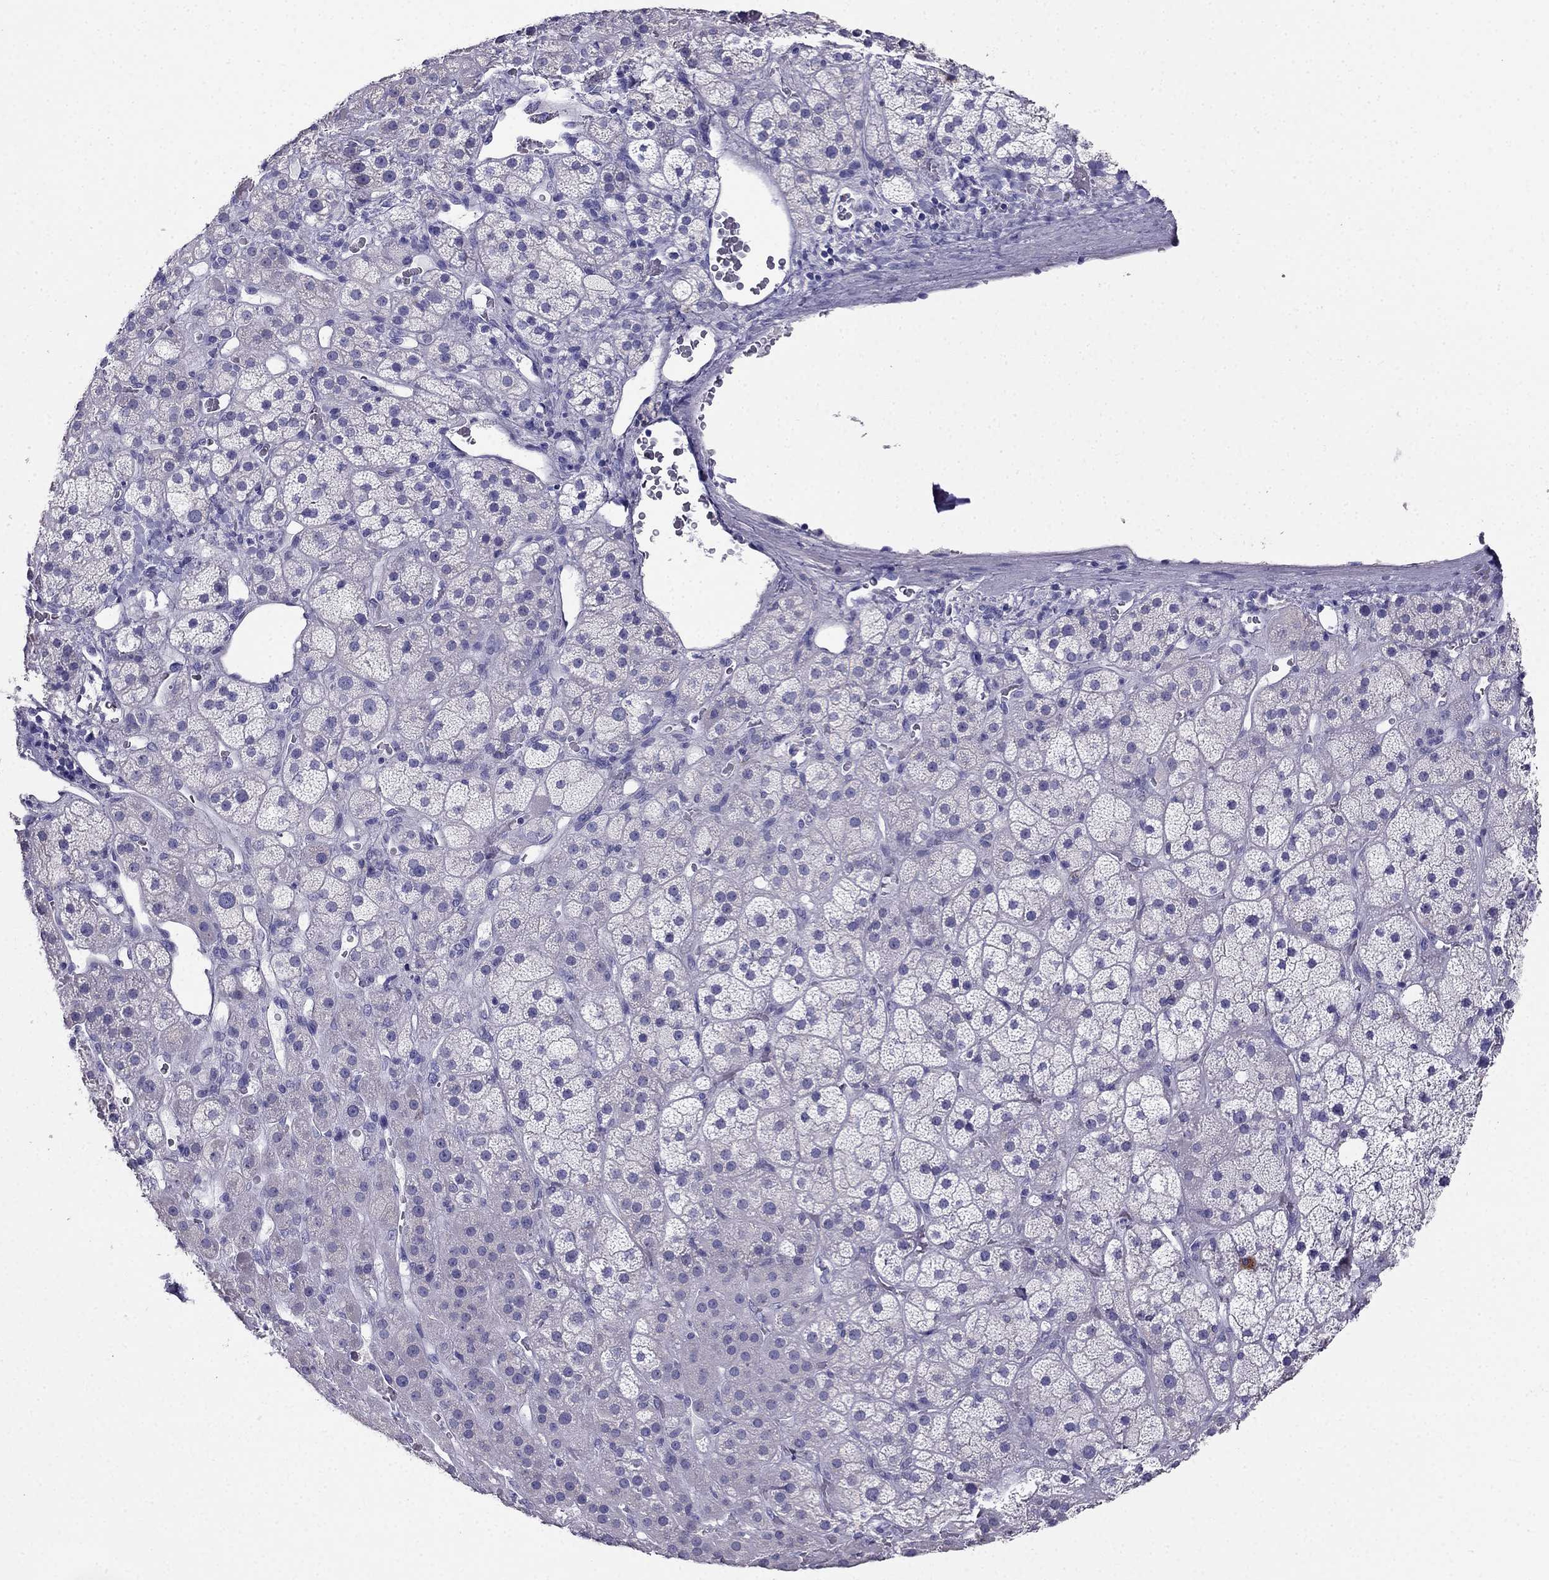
{"staining": {"intensity": "negative", "quantity": "none", "location": "none"}, "tissue": "adrenal gland", "cell_type": "Glandular cells", "image_type": "normal", "snomed": [{"axis": "morphology", "description": "Normal tissue, NOS"}, {"axis": "topography", "description": "Adrenal gland"}], "caption": "DAB immunohistochemical staining of unremarkable human adrenal gland shows no significant expression in glandular cells. (DAB (3,3'-diaminobenzidine) immunohistochemistry with hematoxylin counter stain).", "gene": "PTH", "patient": {"sex": "male", "age": 57}}